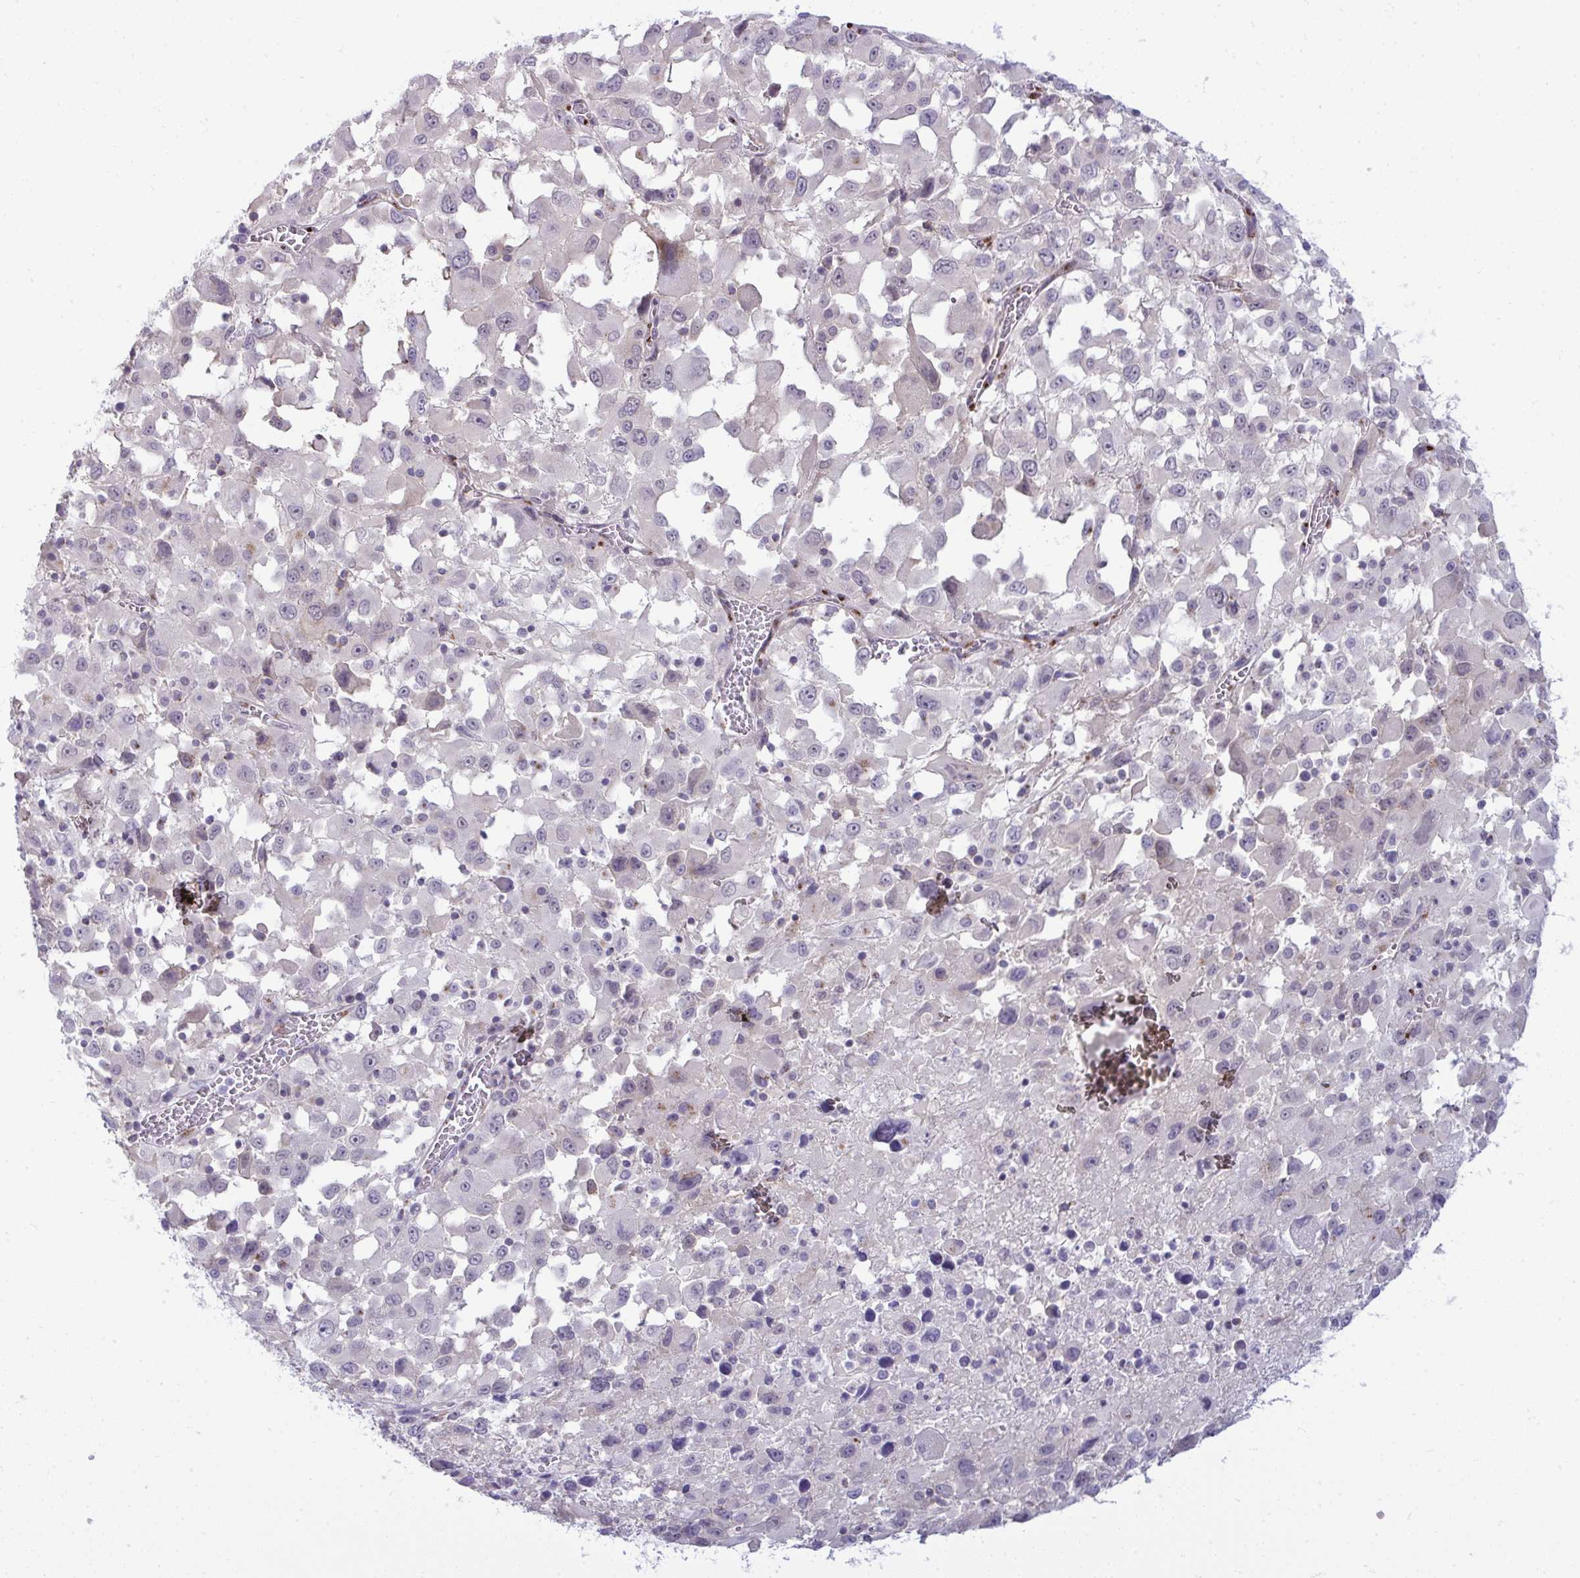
{"staining": {"intensity": "negative", "quantity": "none", "location": "none"}, "tissue": "melanoma", "cell_type": "Tumor cells", "image_type": "cancer", "snomed": [{"axis": "morphology", "description": "Malignant melanoma, Metastatic site"}, {"axis": "topography", "description": "Soft tissue"}], "caption": "IHC micrograph of human melanoma stained for a protein (brown), which reveals no positivity in tumor cells.", "gene": "DTX4", "patient": {"sex": "male", "age": 50}}